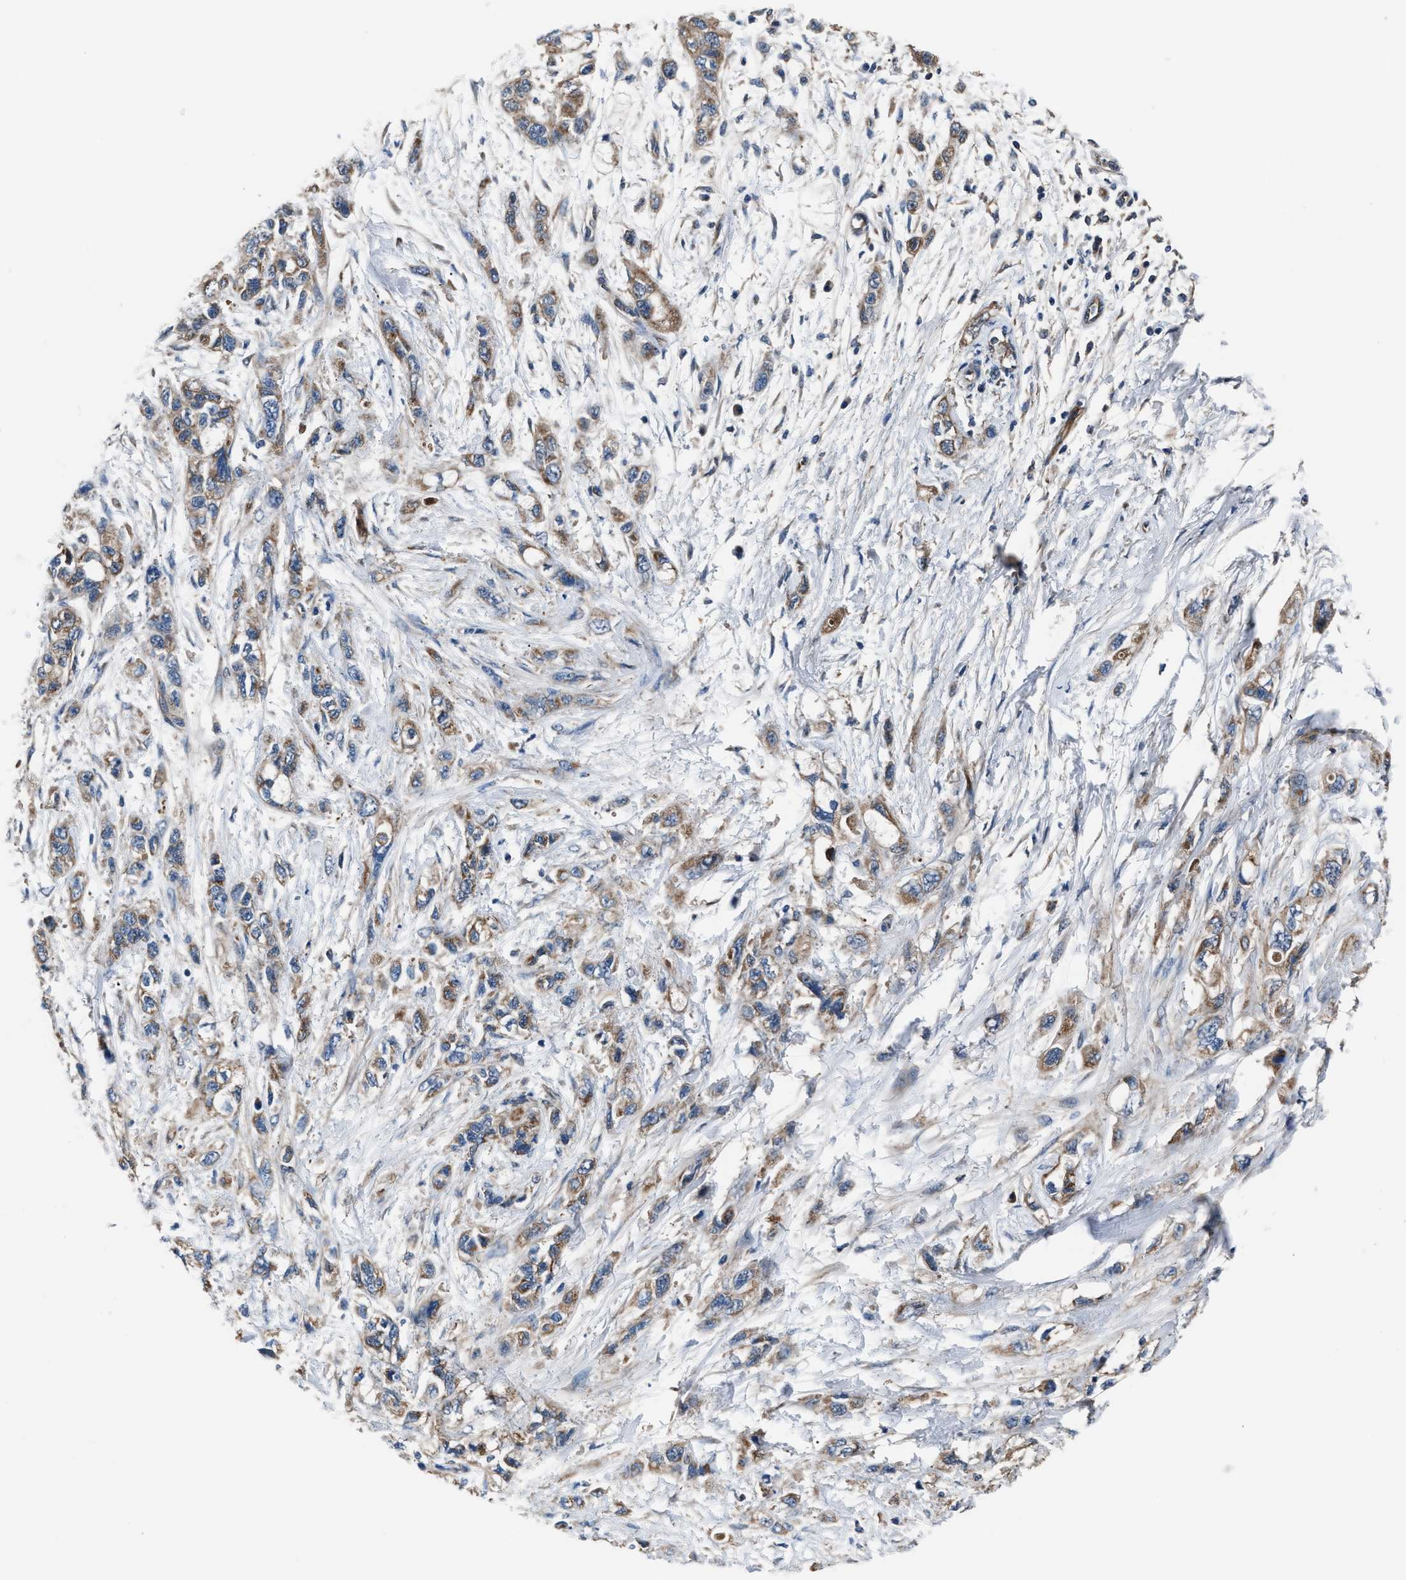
{"staining": {"intensity": "moderate", "quantity": ">75%", "location": "cytoplasmic/membranous"}, "tissue": "pancreatic cancer", "cell_type": "Tumor cells", "image_type": "cancer", "snomed": [{"axis": "morphology", "description": "Adenocarcinoma, NOS"}, {"axis": "topography", "description": "Pancreas"}], "caption": "Approximately >75% of tumor cells in pancreatic cancer exhibit moderate cytoplasmic/membranous protein positivity as visualized by brown immunohistochemical staining.", "gene": "GGCT", "patient": {"sex": "male", "age": 74}}